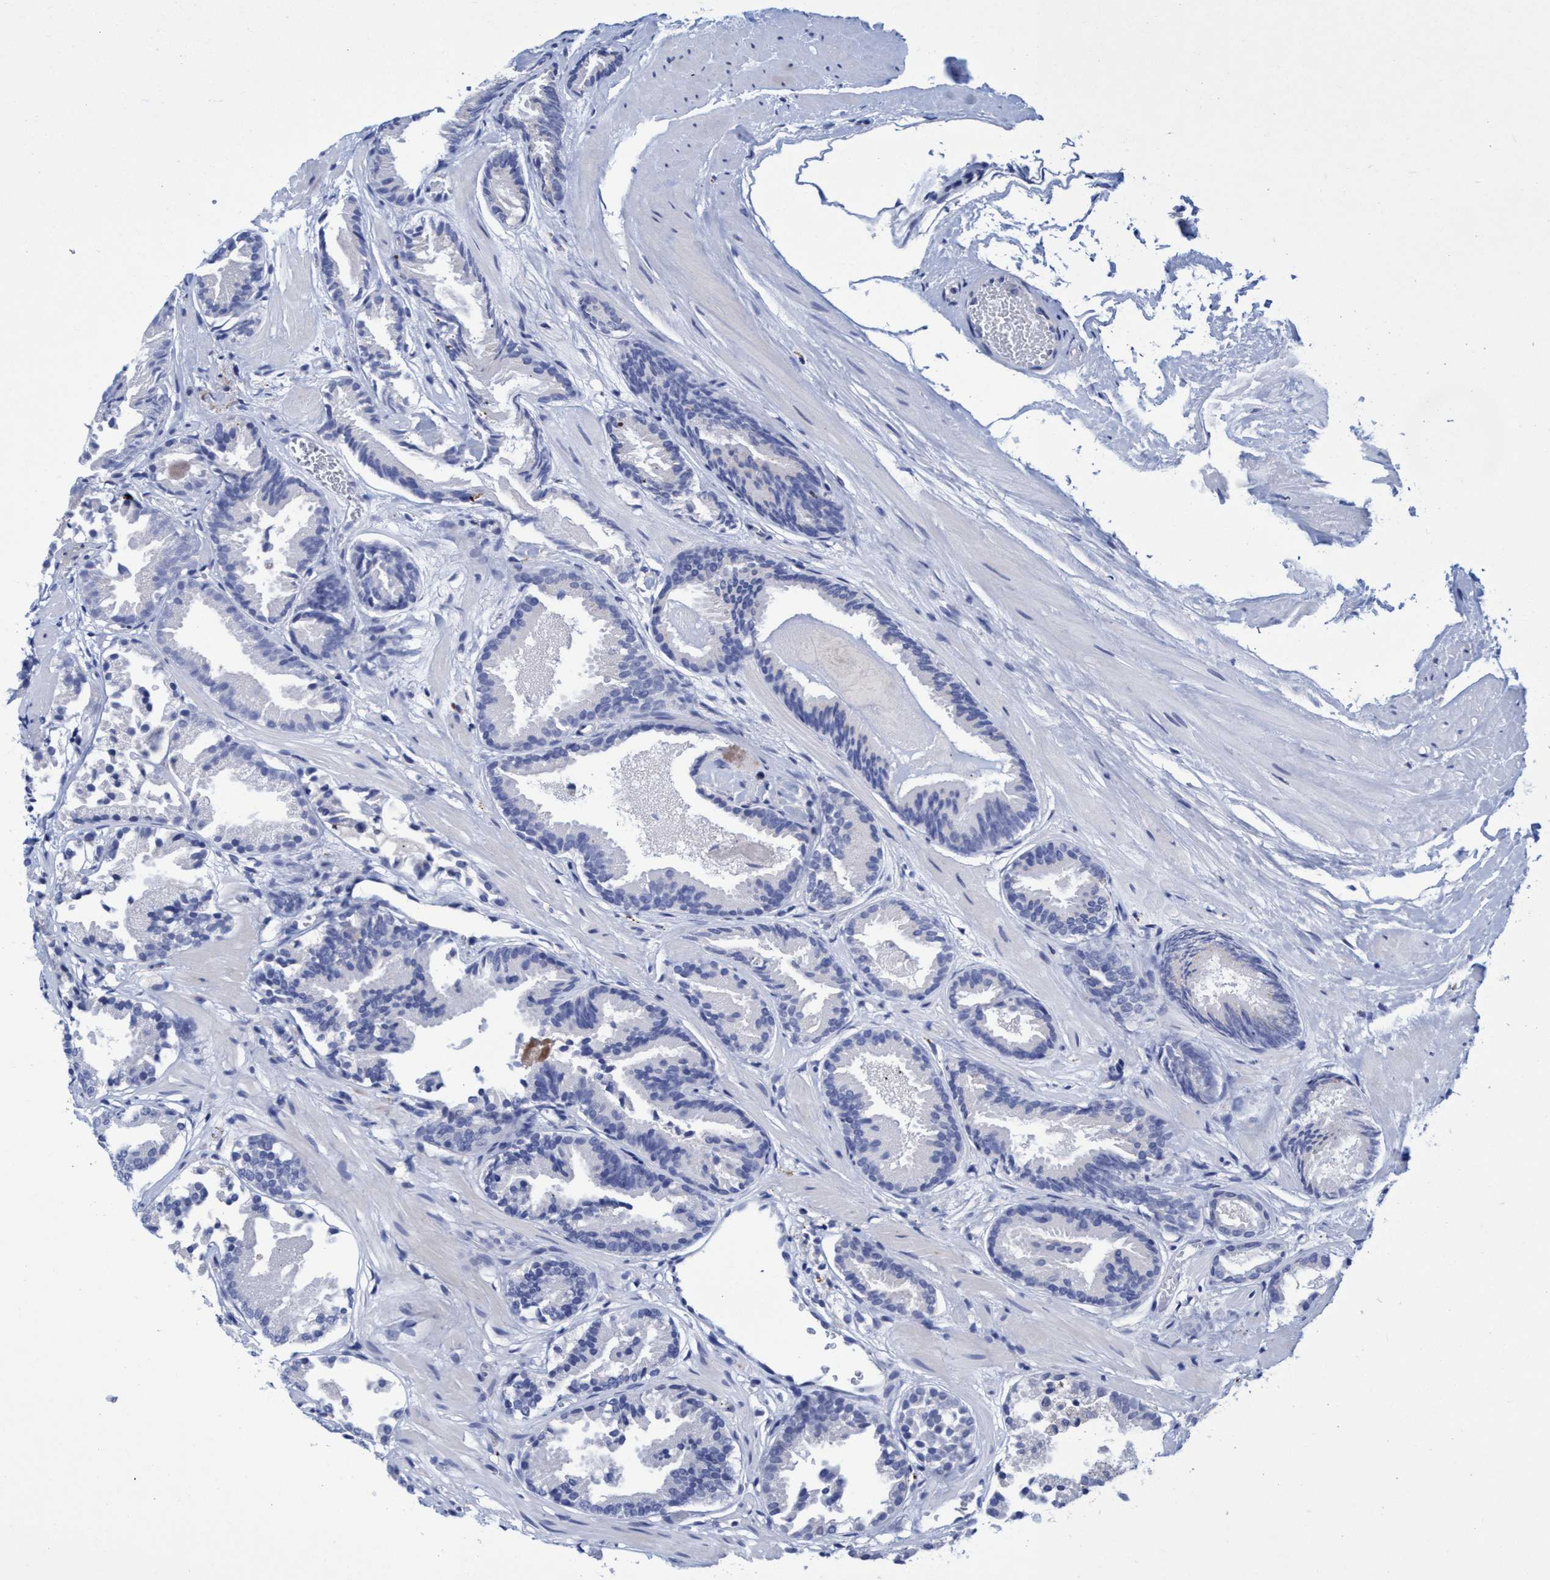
{"staining": {"intensity": "negative", "quantity": "none", "location": "none"}, "tissue": "prostate cancer", "cell_type": "Tumor cells", "image_type": "cancer", "snomed": [{"axis": "morphology", "description": "Adenocarcinoma, Low grade"}, {"axis": "topography", "description": "Prostate"}], "caption": "The immunohistochemistry (IHC) image has no significant staining in tumor cells of prostate cancer (low-grade adenocarcinoma) tissue. (DAB immunohistochemistry (IHC) with hematoxylin counter stain).", "gene": "R3HCC1", "patient": {"sex": "male", "age": 51}}